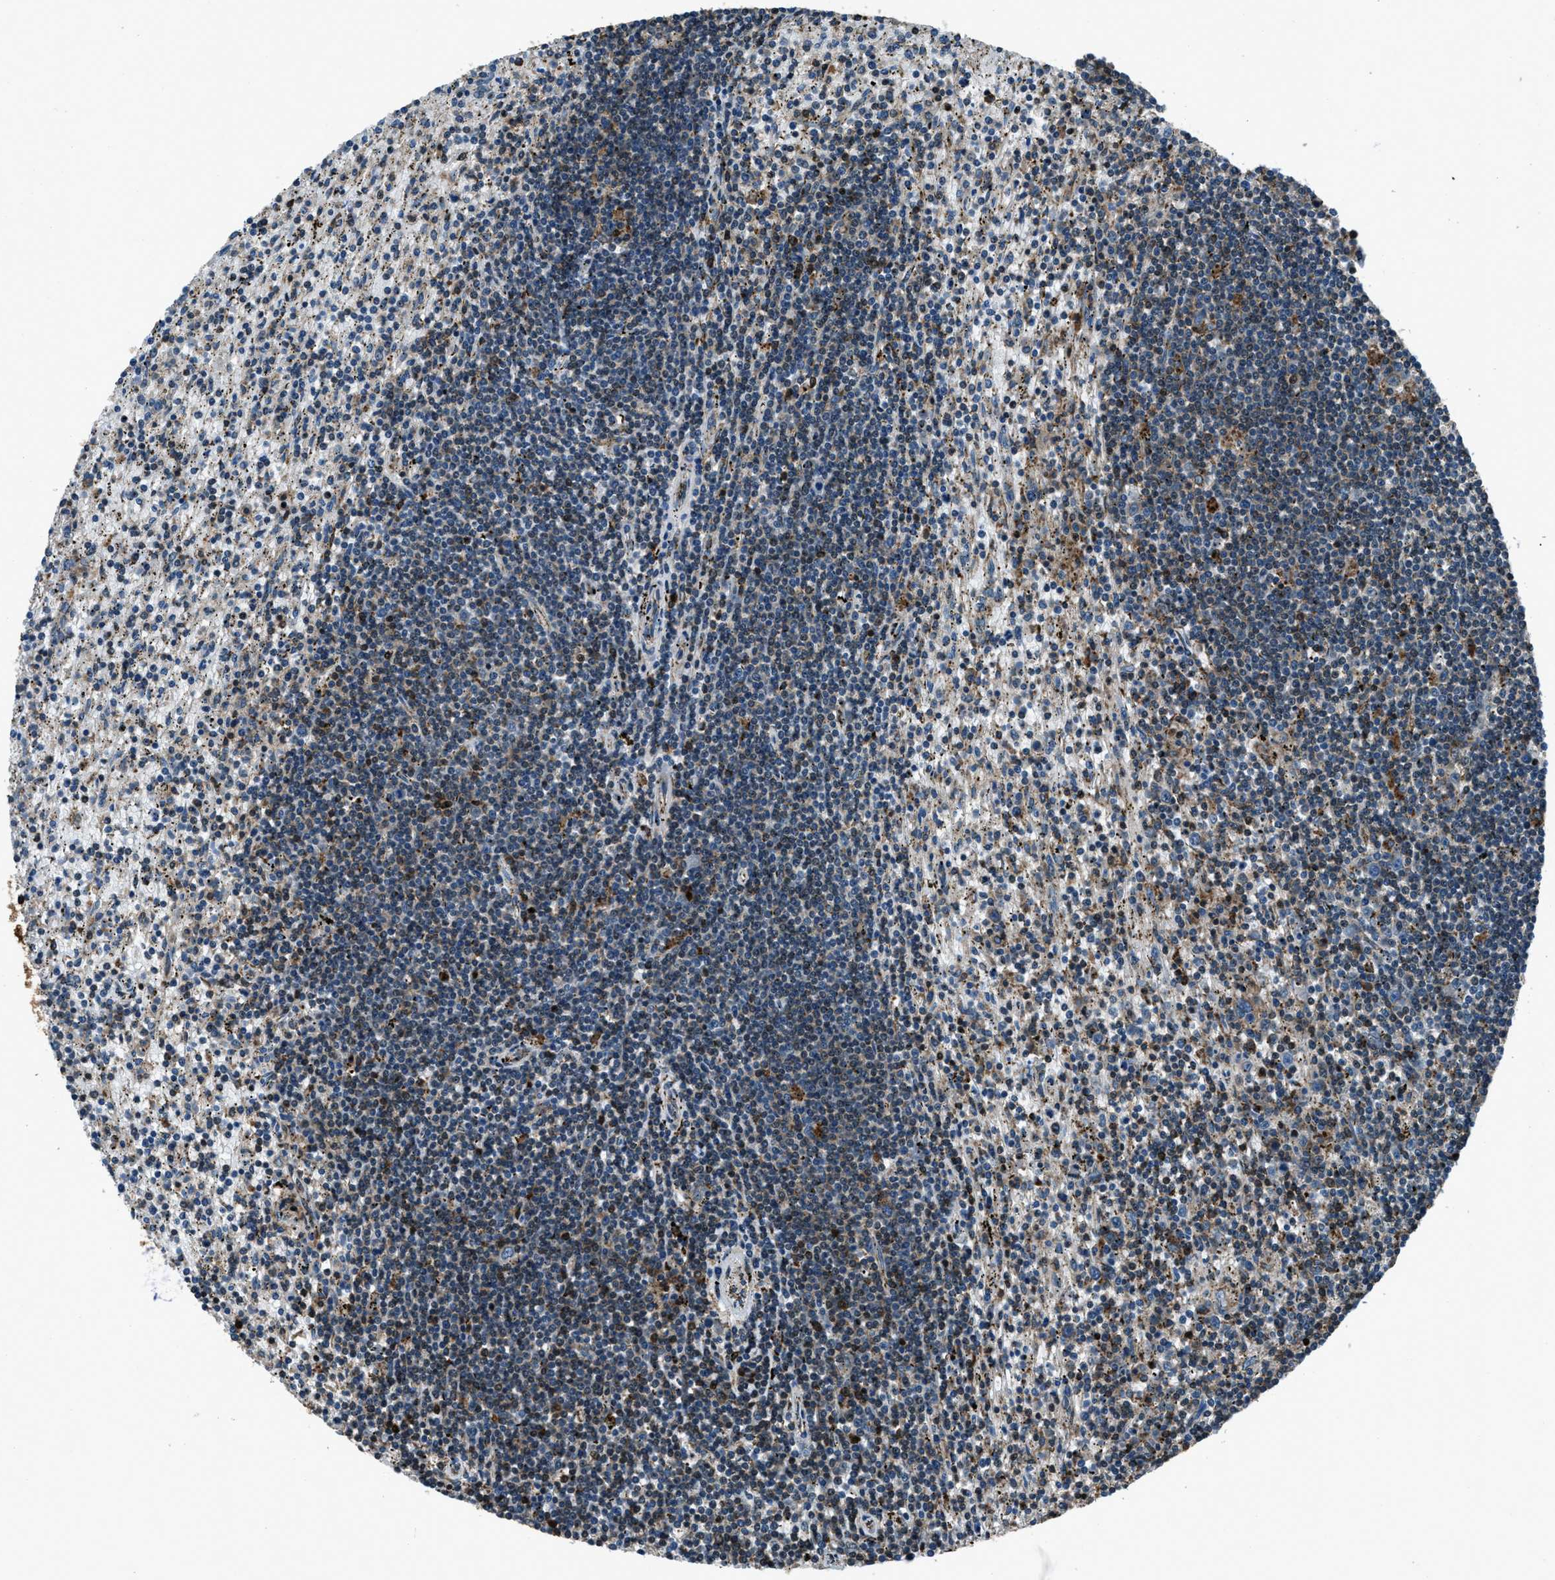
{"staining": {"intensity": "strong", "quantity": "<25%", "location": "cytoplasmic/membranous,nuclear"}, "tissue": "lymphoma", "cell_type": "Tumor cells", "image_type": "cancer", "snomed": [{"axis": "morphology", "description": "Malignant lymphoma, non-Hodgkin's type, Low grade"}, {"axis": "topography", "description": "Spleen"}], "caption": "Human malignant lymphoma, non-Hodgkin's type (low-grade) stained with a brown dye demonstrates strong cytoplasmic/membranous and nuclear positive staining in about <25% of tumor cells.", "gene": "SNX30", "patient": {"sex": "male", "age": 76}}